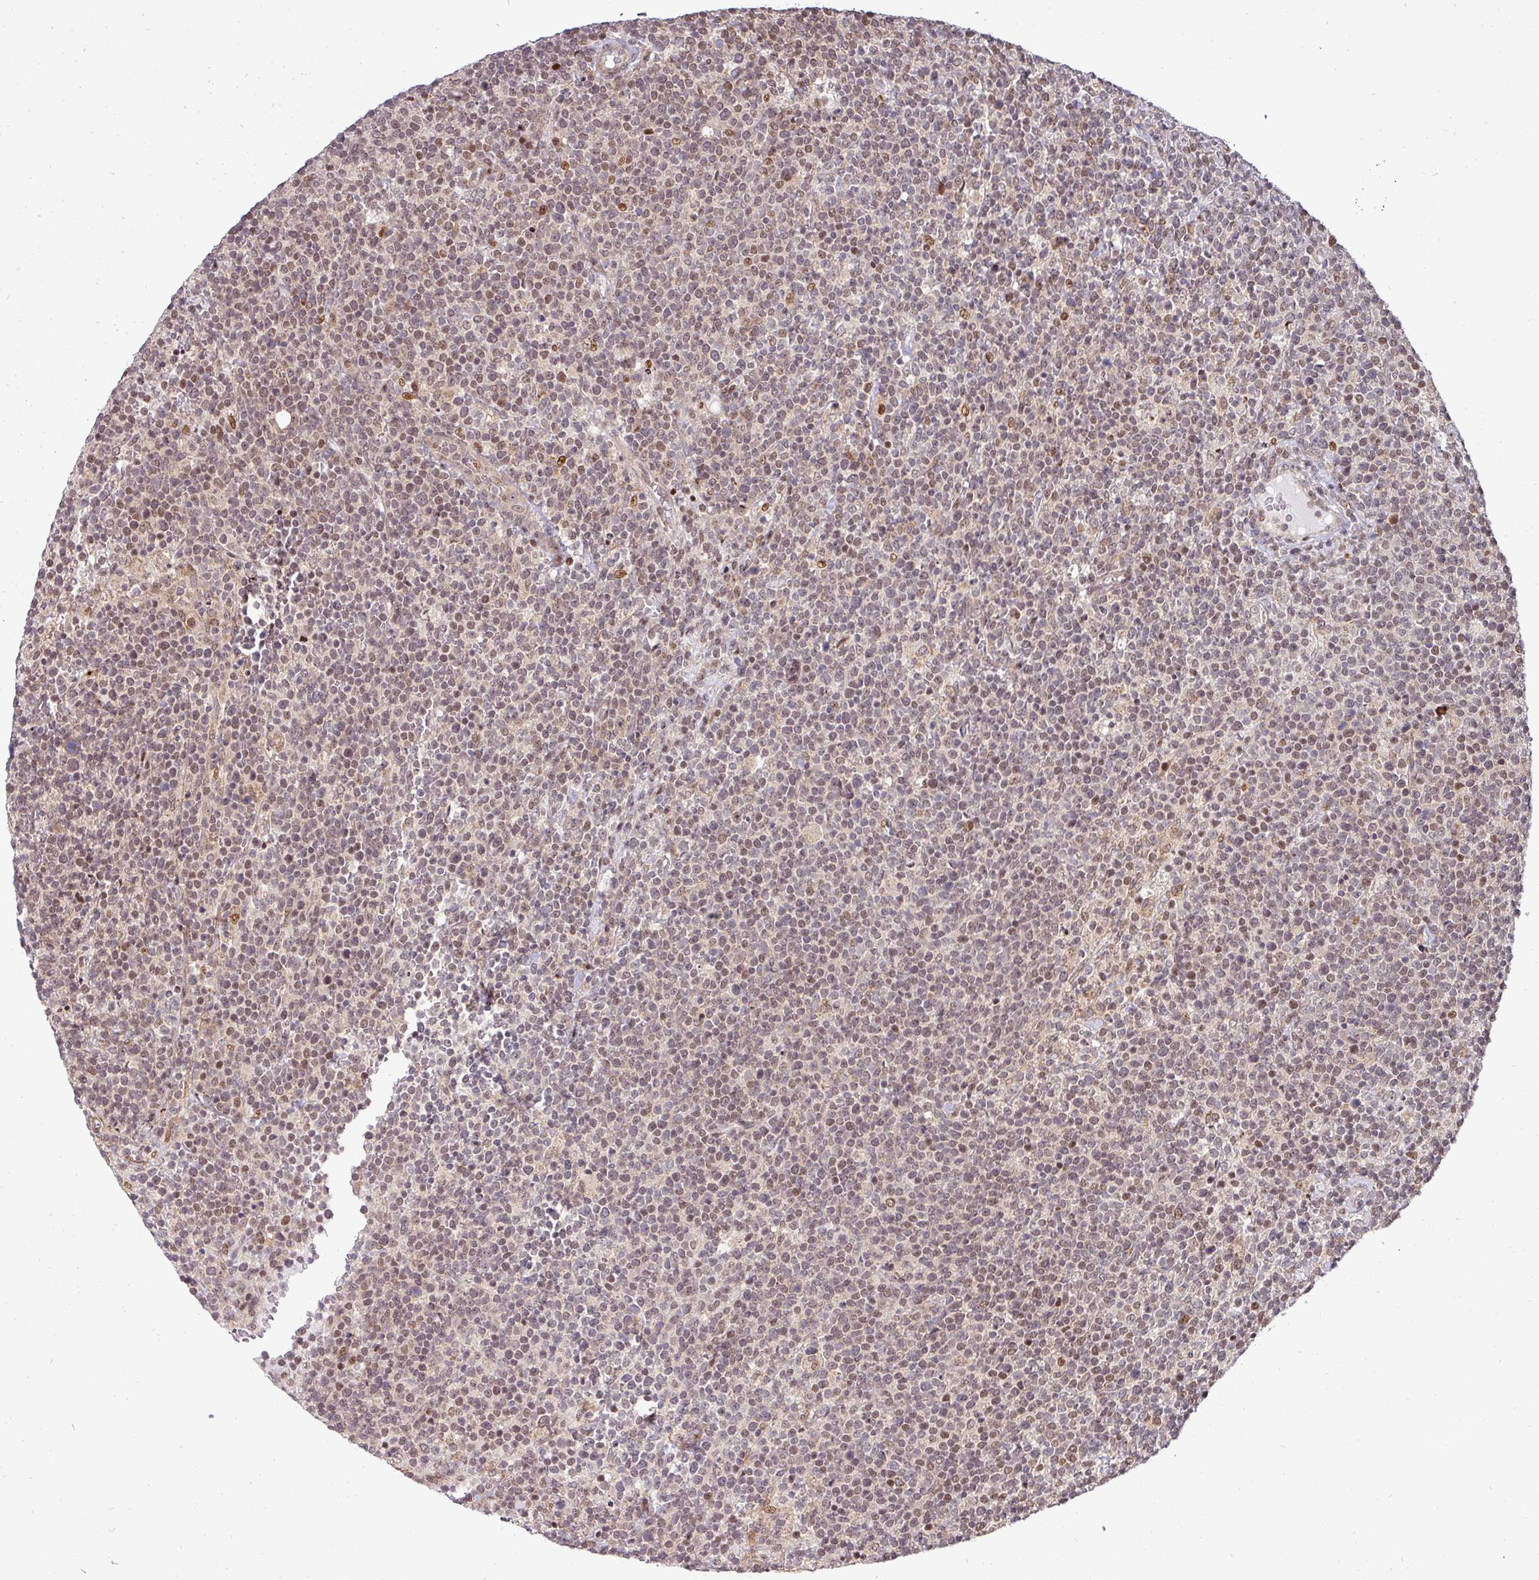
{"staining": {"intensity": "weak", "quantity": "25%-75%", "location": "nuclear"}, "tissue": "lymphoma", "cell_type": "Tumor cells", "image_type": "cancer", "snomed": [{"axis": "morphology", "description": "Malignant lymphoma, non-Hodgkin's type, High grade"}, {"axis": "topography", "description": "Lymph node"}], "caption": "The immunohistochemical stain shows weak nuclear expression in tumor cells of lymphoma tissue.", "gene": "PATZ1", "patient": {"sex": "male", "age": 61}}